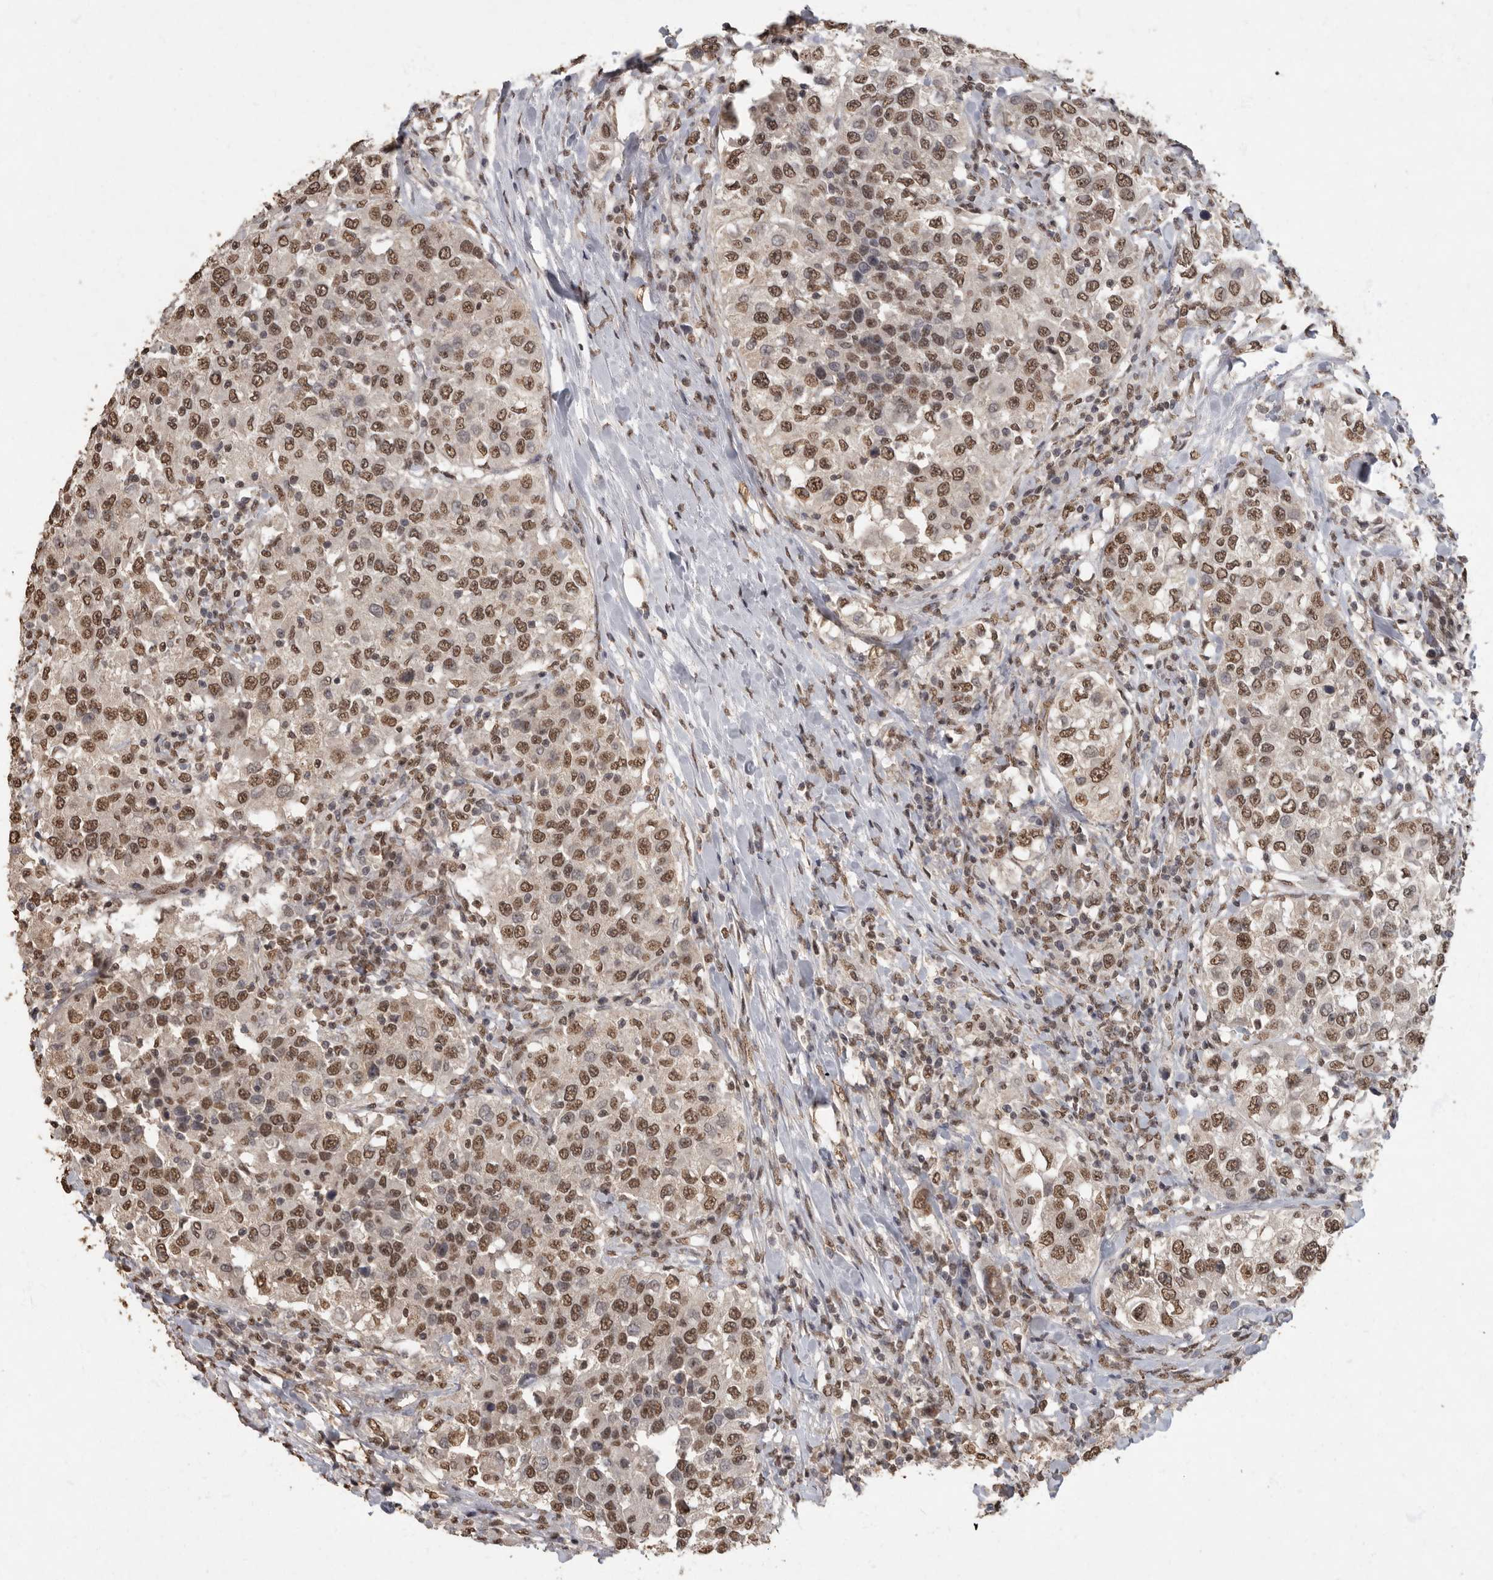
{"staining": {"intensity": "moderate", "quantity": ">75%", "location": "nuclear"}, "tissue": "urothelial cancer", "cell_type": "Tumor cells", "image_type": "cancer", "snomed": [{"axis": "morphology", "description": "Urothelial carcinoma, High grade"}, {"axis": "topography", "description": "Urinary bladder"}], "caption": "Immunohistochemical staining of high-grade urothelial carcinoma reveals moderate nuclear protein positivity in approximately >75% of tumor cells. Immunohistochemistry (ihc) stains the protein in brown and the nuclei are stained blue.", "gene": "NBL1", "patient": {"sex": "female", "age": 80}}